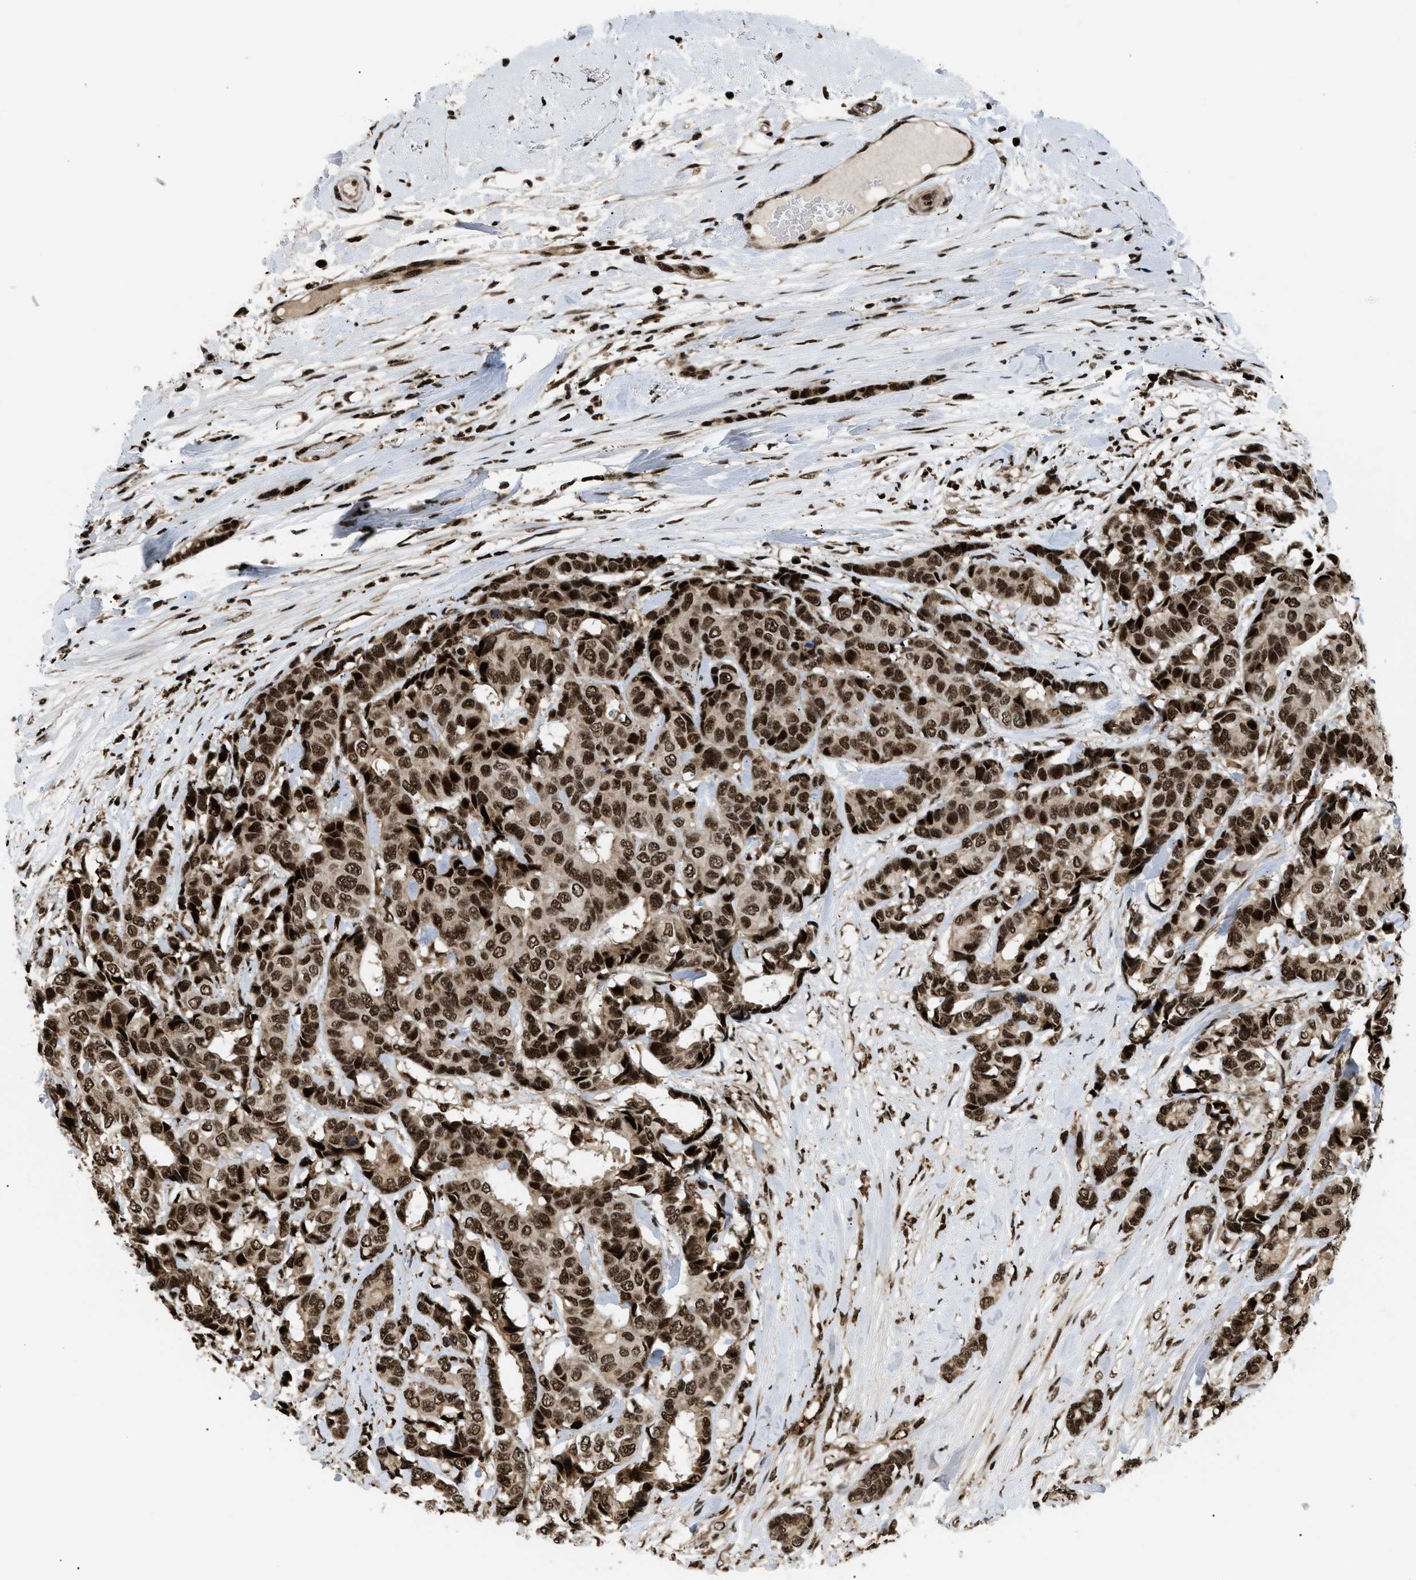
{"staining": {"intensity": "strong", "quantity": ">75%", "location": "nuclear"}, "tissue": "breast cancer", "cell_type": "Tumor cells", "image_type": "cancer", "snomed": [{"axis": "morphology", "description": "Duct carcinoma"}, {"axis": "topography", "description": "Breast"}], "caption": "Protein staining reveals strong nuclear expression in approximately >75% of tumor cells in breast cancer.", "gene": "RBM5", "patient": {"sex": "female", "age": 87}}